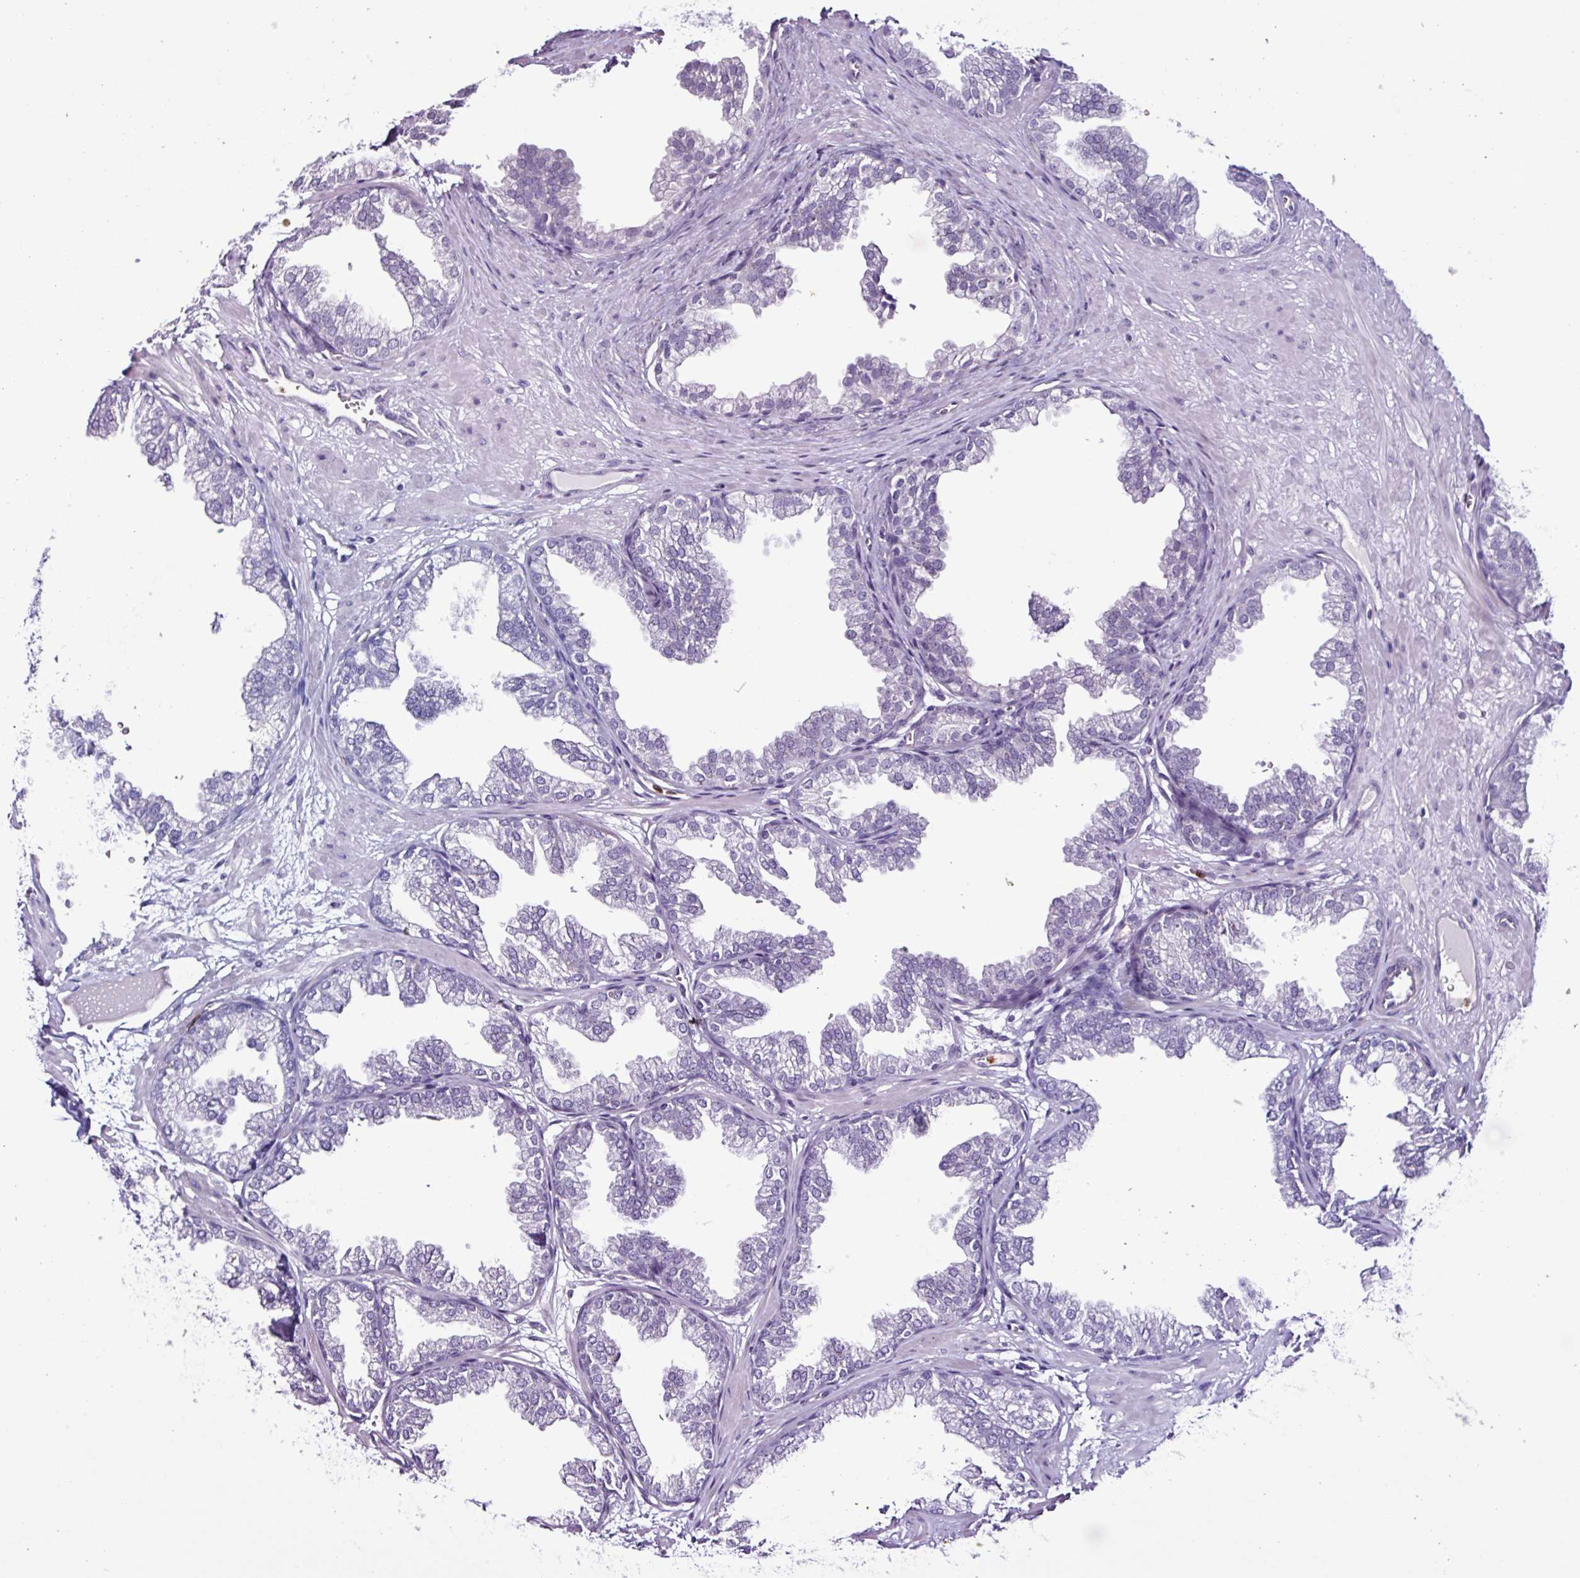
{"staining": {"intensity": "negative", "quantity": "none", "location": "none"}, "tissue": "prostate", "cell_type": "Glandular cells", "image_type": "normal", "snomed": [{"axis": "morphology", "description": "Normal tissue, NOS"}, {"axis": "topography", "description": "Prostate"}], "caption": "The photomicrograph exhibits no significant positivity in glandular cells of prostate. (Stains: DAB (3,3'-diaminobenzidine) IHC with hematoxylin counter stain, Microscopy: brightfield microscopy at high magnification).", "gene": "TMEM178A", "patient": {"sex": "male", "age": 37}}